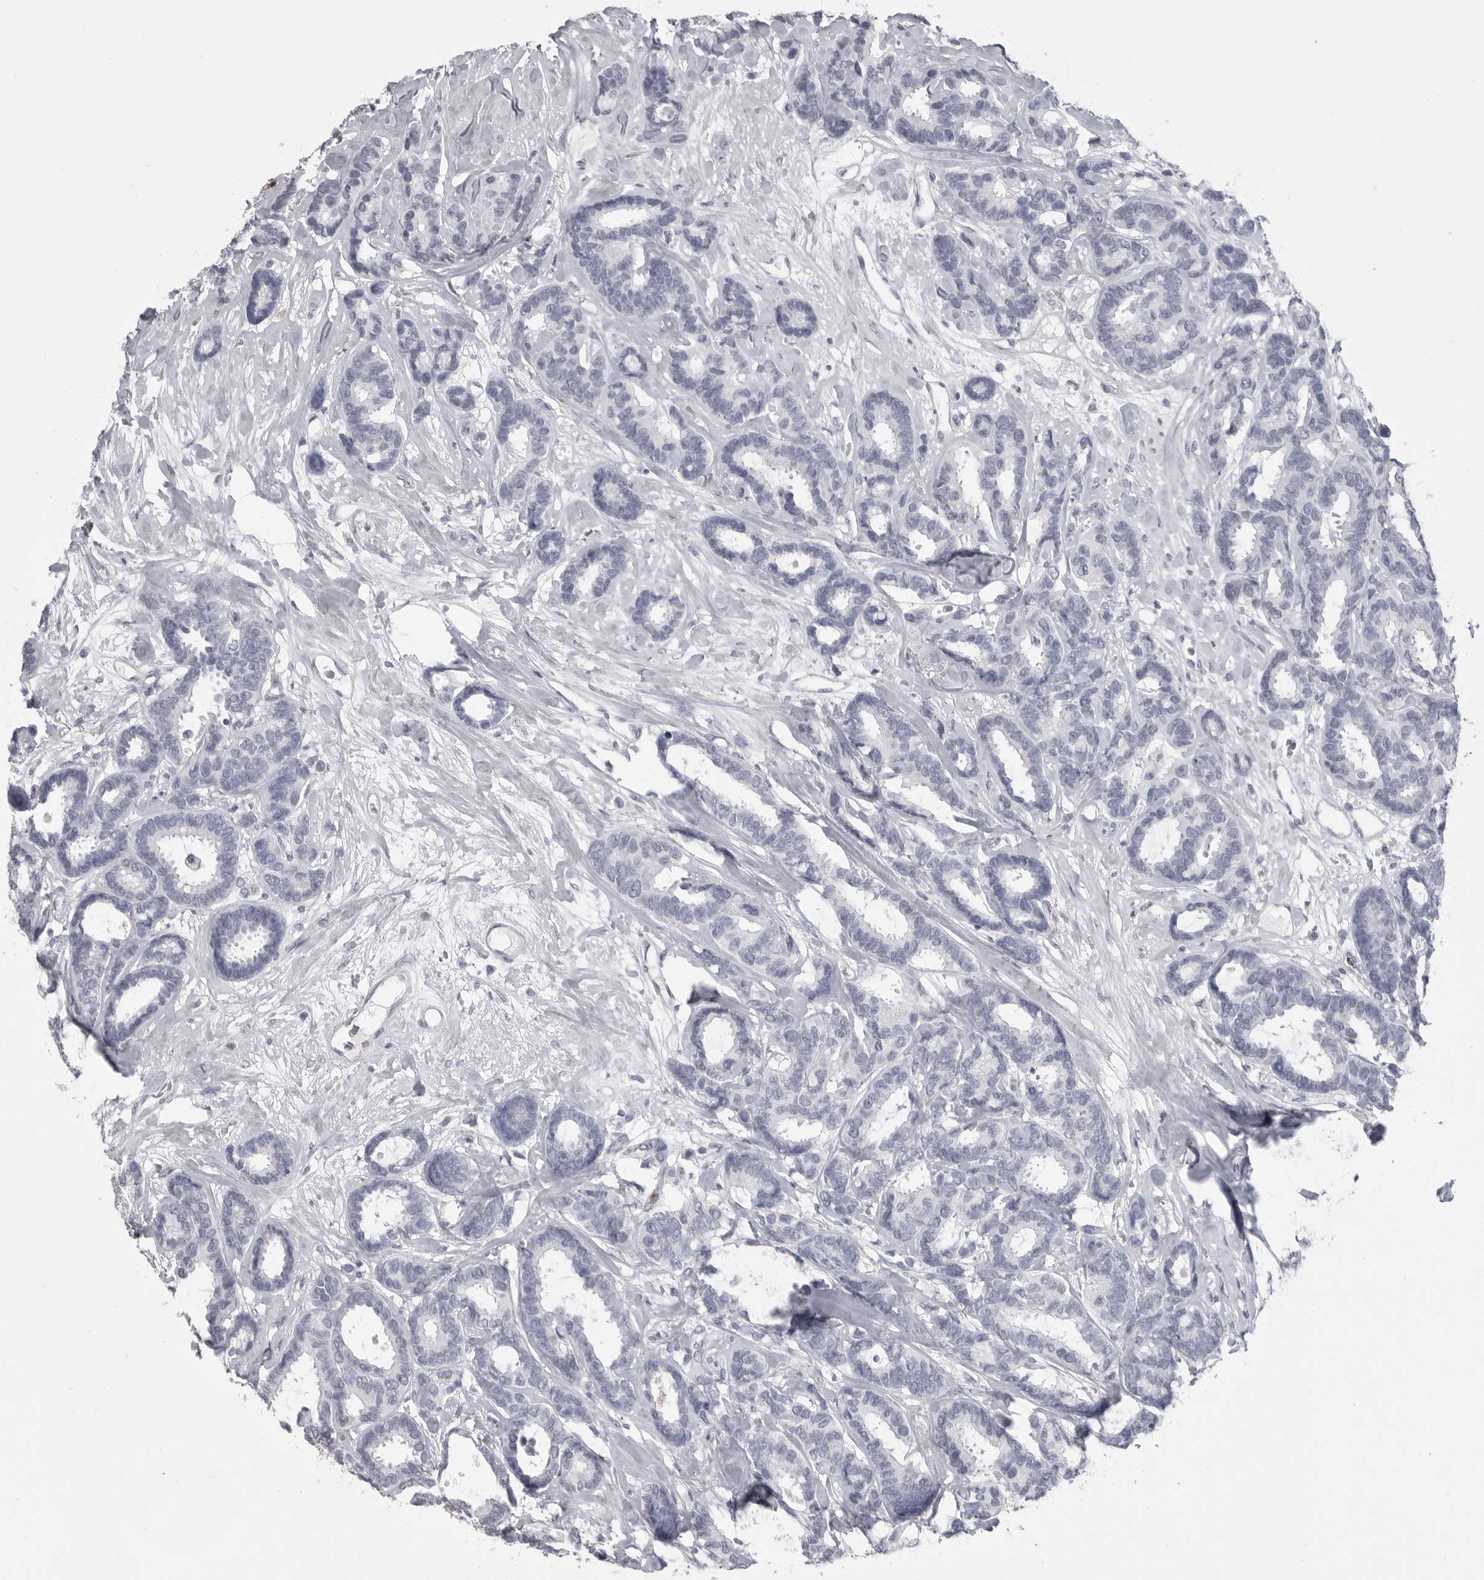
{"staining": {"intensity": "negative", "quantity": "none", "location": "none"}, "tissue": "breast cancer", "cell_type": "Tumor cells", "image_type": "cancer", "snomed": [{"axis": "morphology", "description": "Duct carcinoma"}, {"axis": "topography", "description": "Breast"}], "caption": "High magnification brightfield microscopy of breast infiltrating ductal carcinoma stained with DAB (brown) and counterstained with hematoxylin (blue): tumor cells show no significant positivity.", "gene": "ITGAL", "patient": {"sex": "female", "age": 87}}